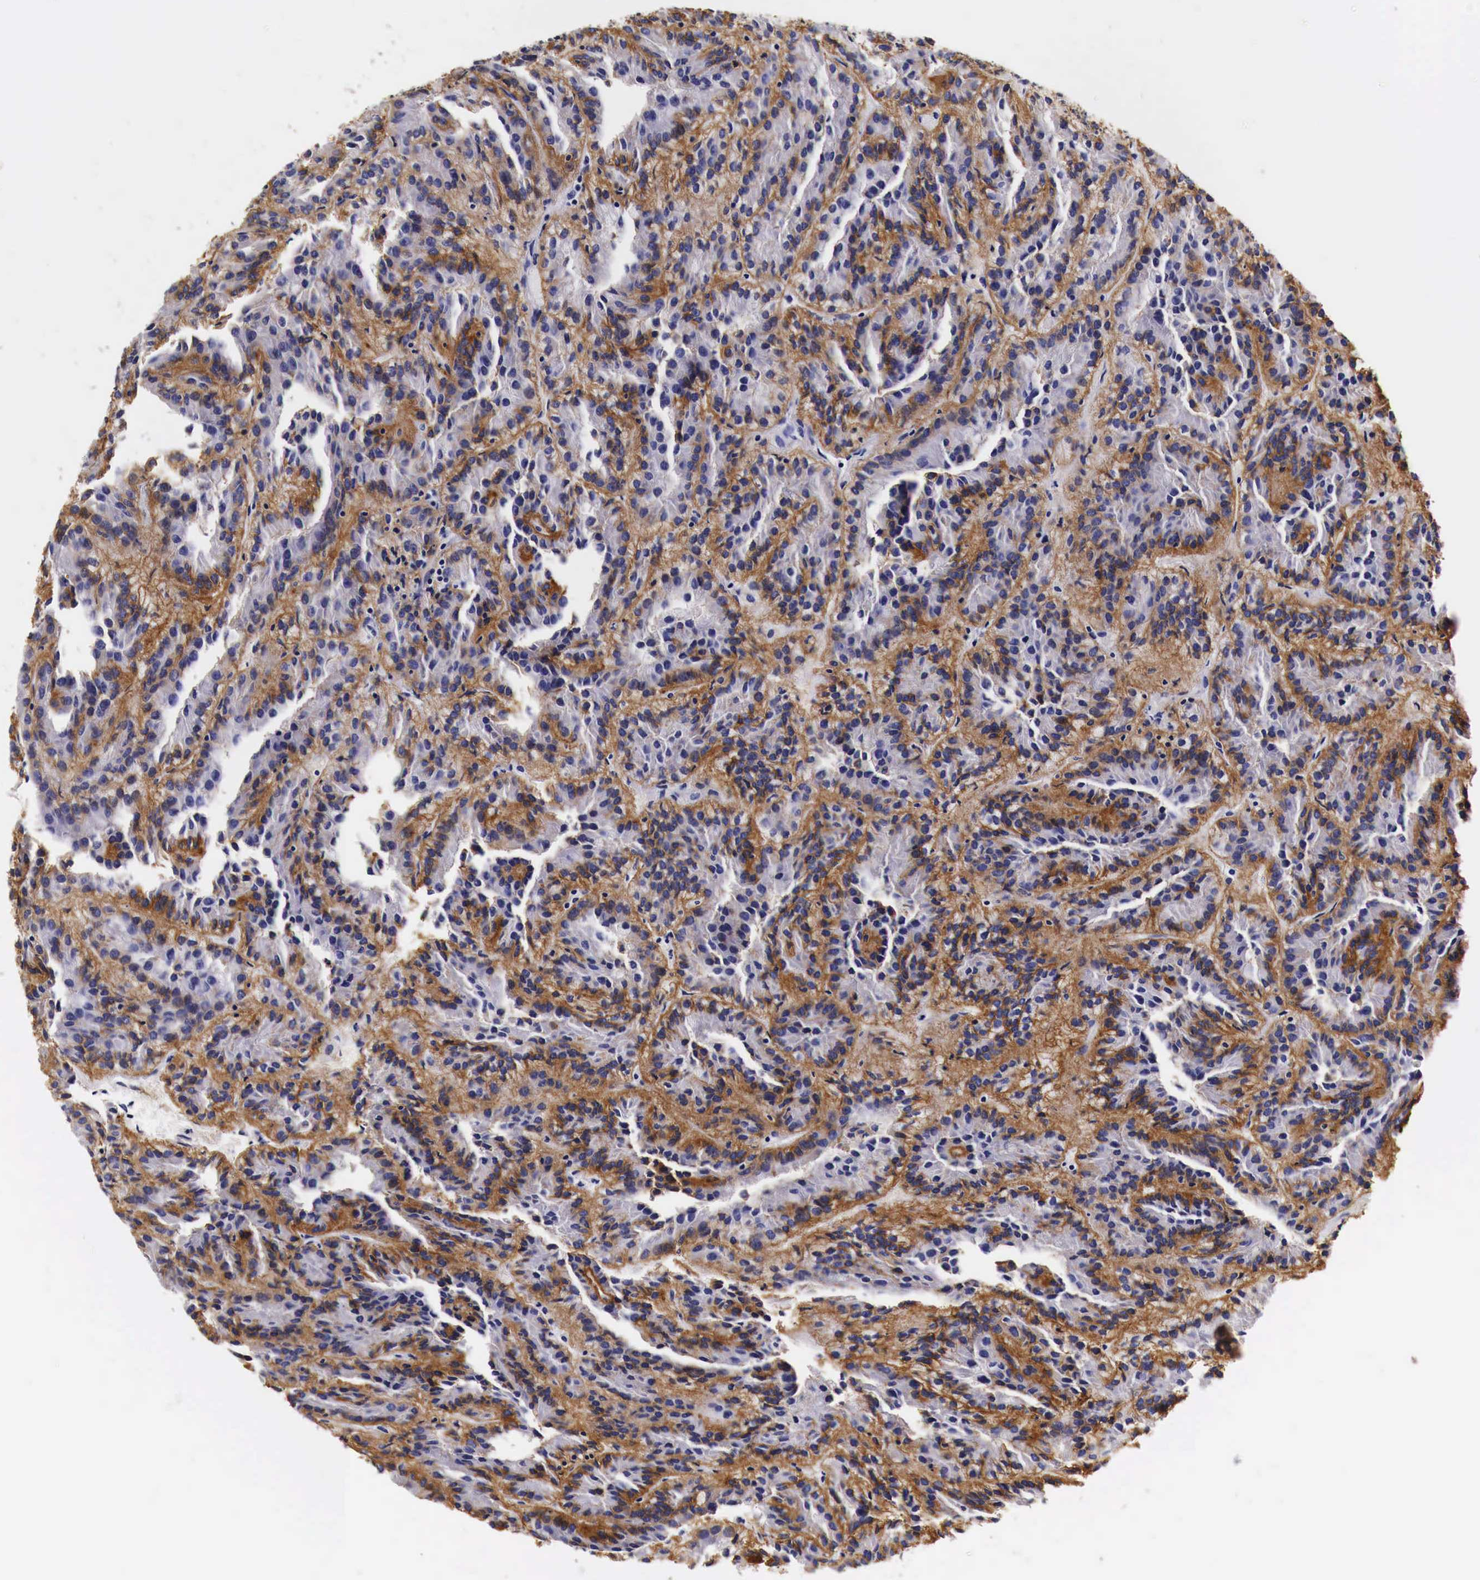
{"staining": {"intensity": "moderate", "quantity": ">75%", "location": "cytoplasmic/membranous"}, "tissue": "renal cancer", "cell_type": "Tumor cells", "image_type": "cancer", "snomed": [{"axis": "morphology", "description": "Adenocarcinoma, NOS"}, {"axis": "topography", "description": "Kidney"}], "caption": "Protein expression analysis of renal adenocarcinoma displays moderate cytoplasmic/membranous positivity in approximately >75% of tumor cells.", "gene": "EGFR", "patient": {"sex": "male", "age": 46}}